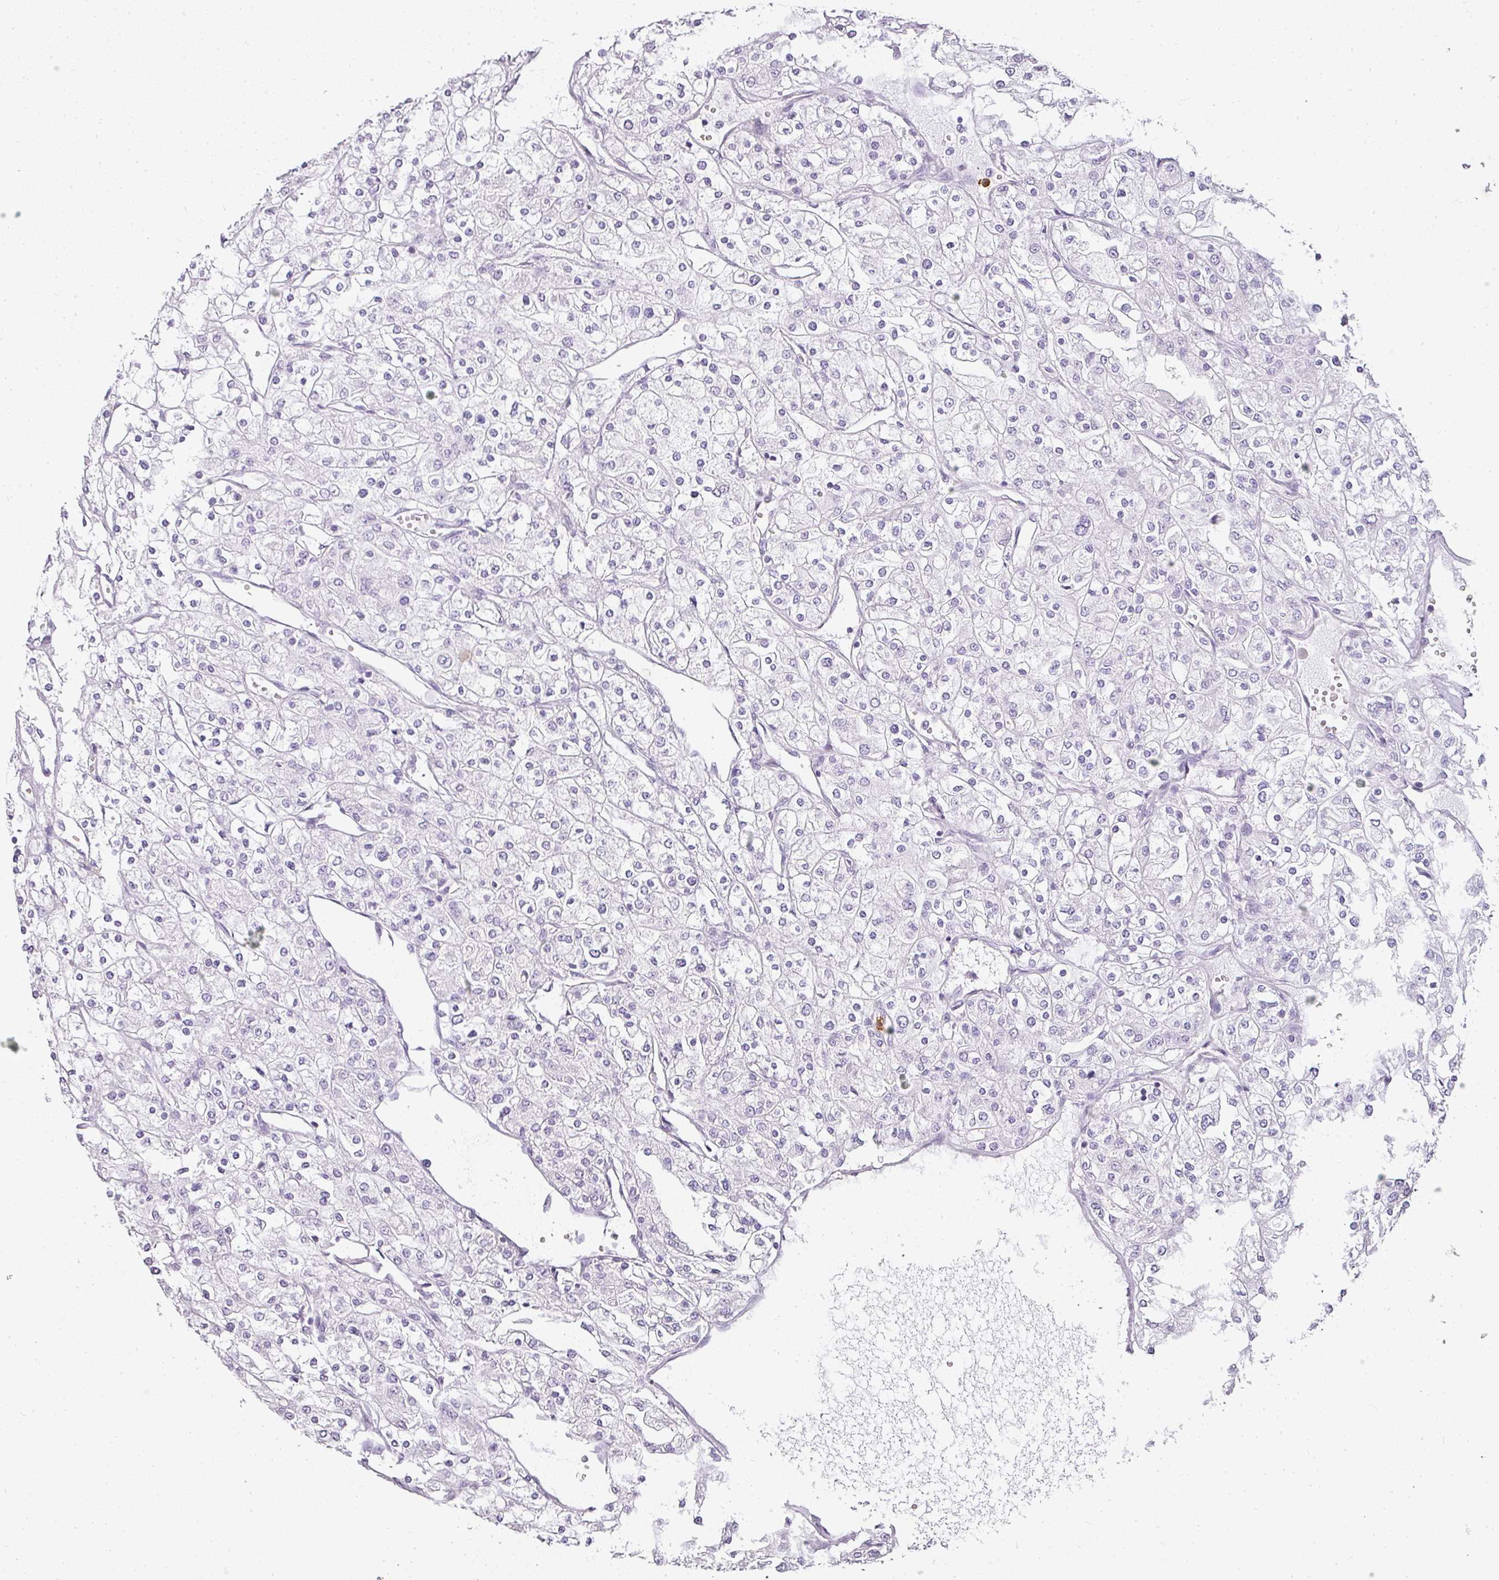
{"staining": {"intensity": "negative", "quantity": "none", "location": "none"}, "tissue": "renal cancer", "cell_type": "Tumor cells", "image_type": "cancer", "snomed": [{"axis": "morphology", "description": "Adenocarcinoma, NOS"}, {"axis": "topography", "description": "Kidney"}], "caption": "An immunohistochemistry (IHC) histopathology image of adenocarcinoma (renal) is shown. There is no staining in tumor cells of adenocarcinoma (renal).", "gene": "CAMP", "patient": {"sex": "male", "age": 80}}